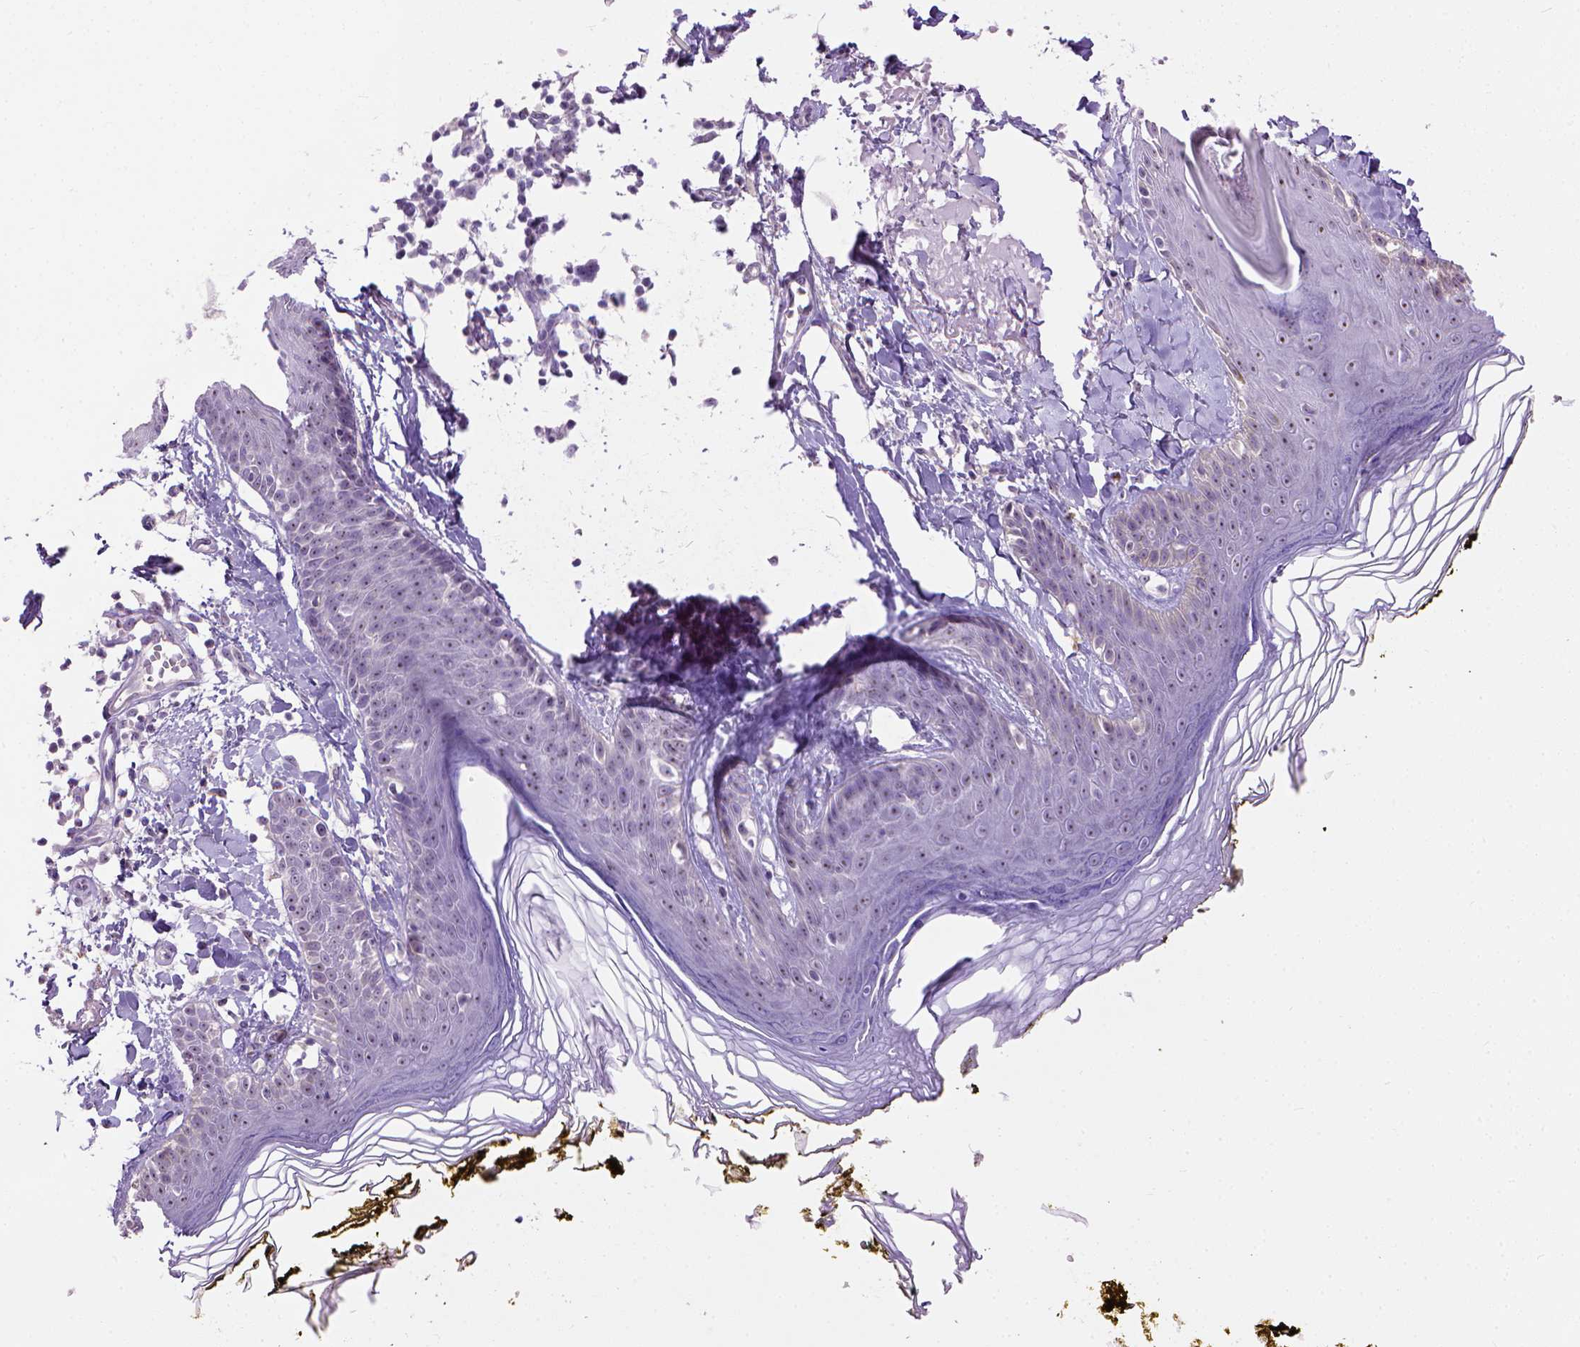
{"staining": {"intensity": "negative", "quantity": "none", "location": "none"}, "tissue": "skin", "cell_type": "Fibroblasts", "image_type": "normal", "snomed": [{"axis": "morphology", "description": "Normal tissue, NOS"}, {"axis": "topography", "description": "Skin"}], "caption": "DAB immunohistochemical staining of benign human skin demonstrates no significant expression in fibroblasts. (Brightfield microscopy of DAB (3,3'-diaminobenzidine) immunohistochemistry at high magnification).", "gene": "UTP4", "patient": {"sex": "male", "age": 76}}